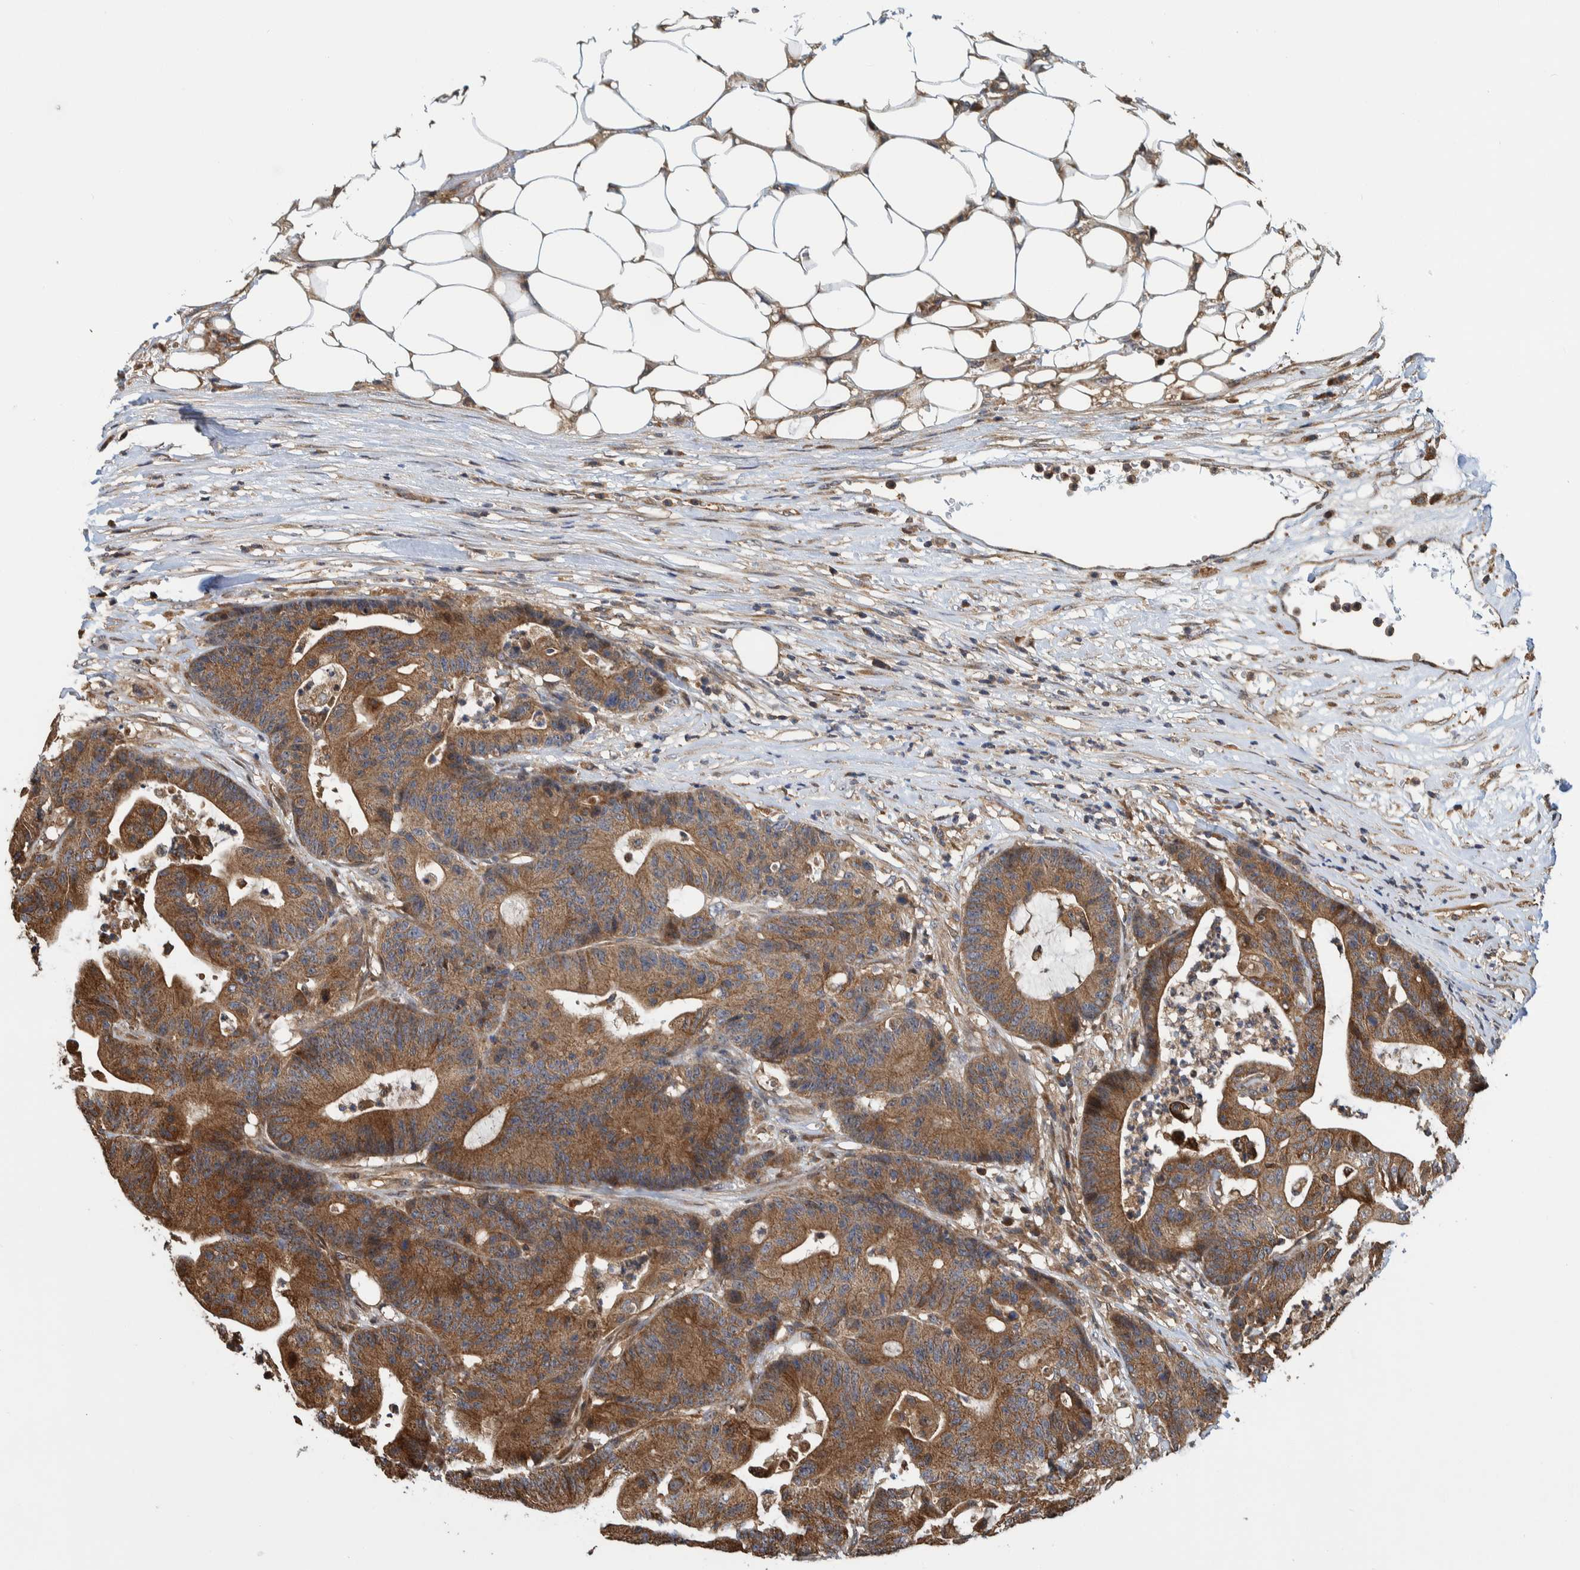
{"staining": {"intensity": "moderate", "quantity": ">75%", "location": "cytoplasmic/membranous"}, "tissue": "colorectal cancer", "cell_type": "Tumor cells", "image_type": "cancer", "snomed": [{"axis": "morphology", "description": "Adenocarcinoma, NOS"}, {"axis": "topography", "description": "Colon"}], "caption": "A brown stain labels moderate cytoplasmic/membranous expression of a protein in colorectal adenocarcinoma tumor cells.", "gene": "CCDC57", "patient": {"sex": "female", "age": 84}}